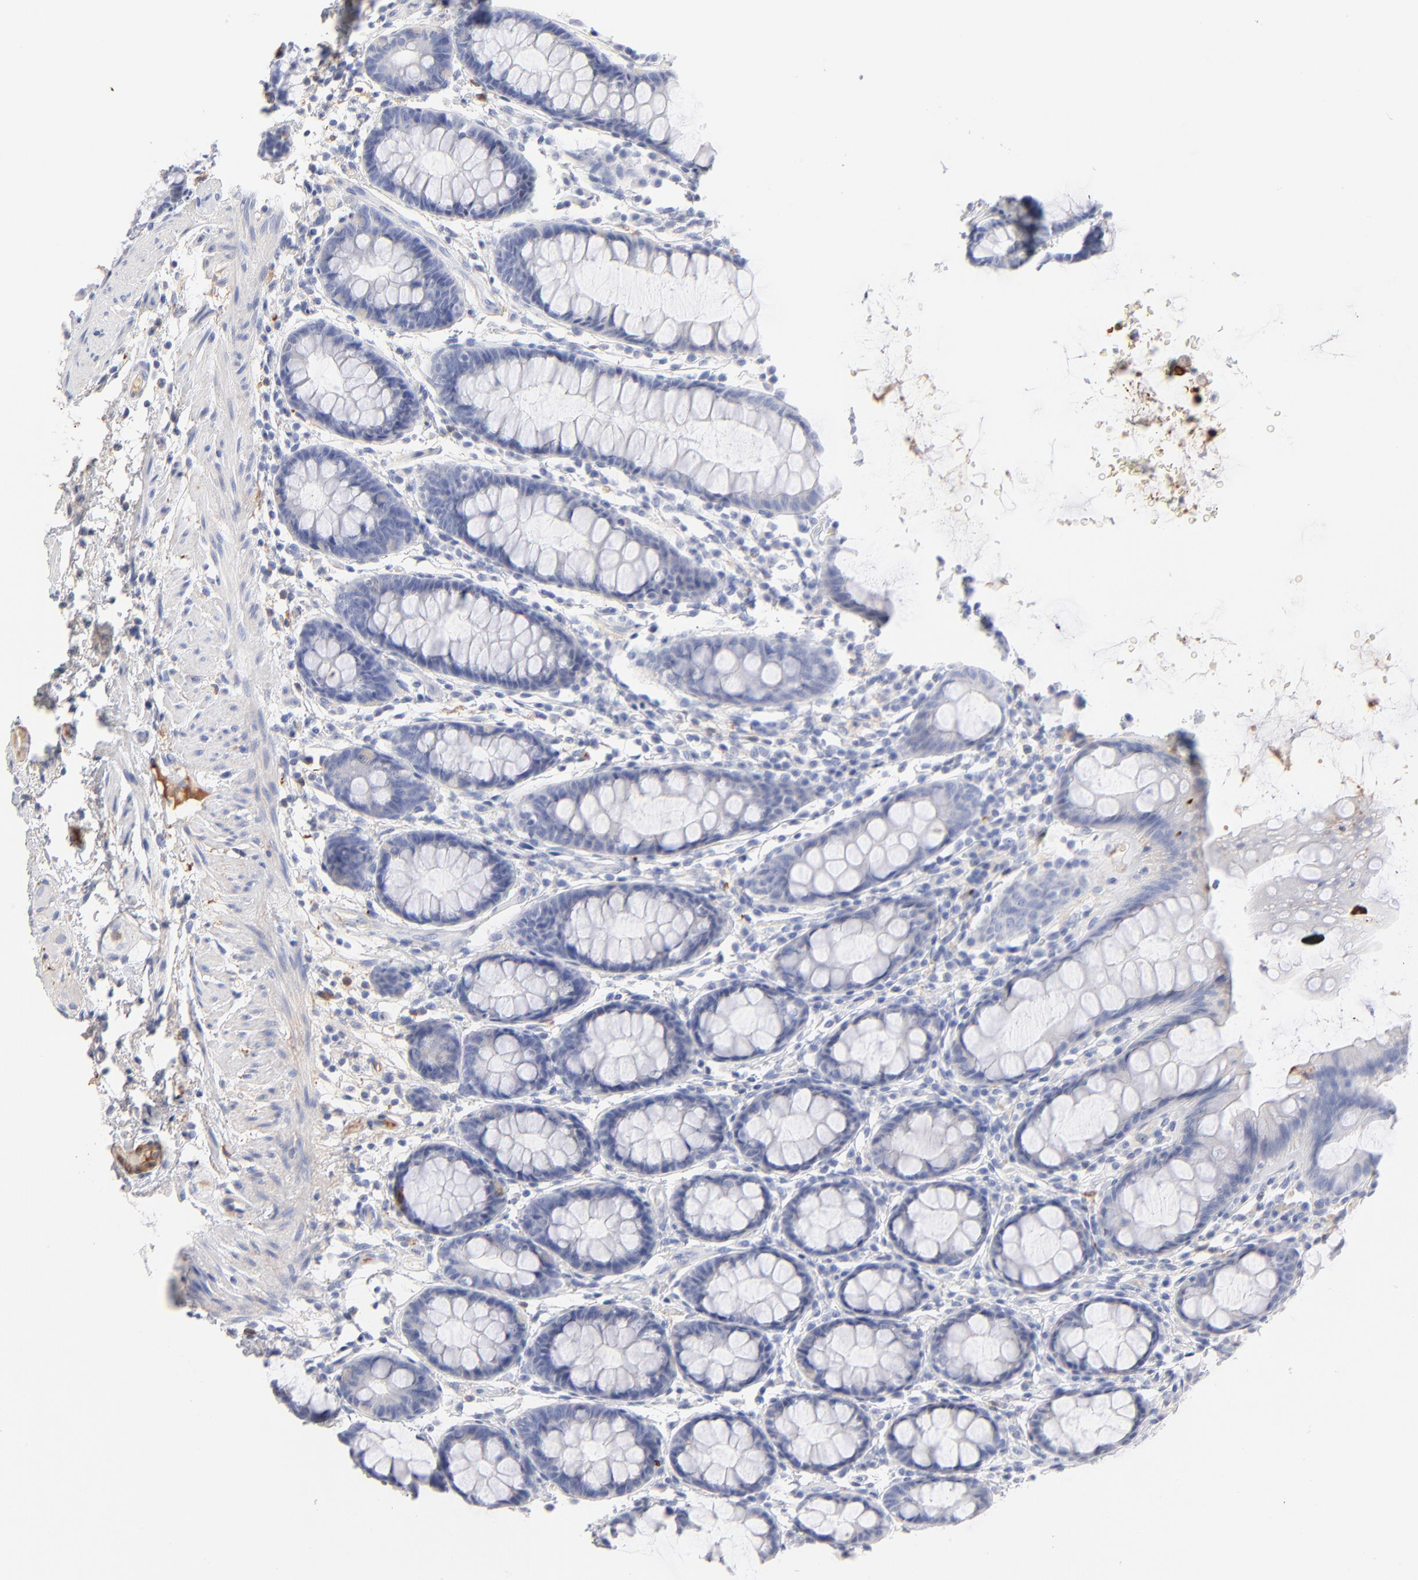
{"staining": {"intensity": "moderate", "quantity": "<25%", "location": "cytoplasmic/membranous"}, "tissue": "rectum", "cell_type": "Glandular cells", "image_type": "normal", "snomed": [{"axis": "morphology", "description": "Normal tissue, NOS"}, {"axis": "topography", "description": "Rectum"}], "caption": "Protein expression analysis of benign rectum displays moderate cytoplasmic/membranous positivity in approximately <25% of glandular cells.", "gene": "APOH", "patient": {"sex": "male", "age": 92}}